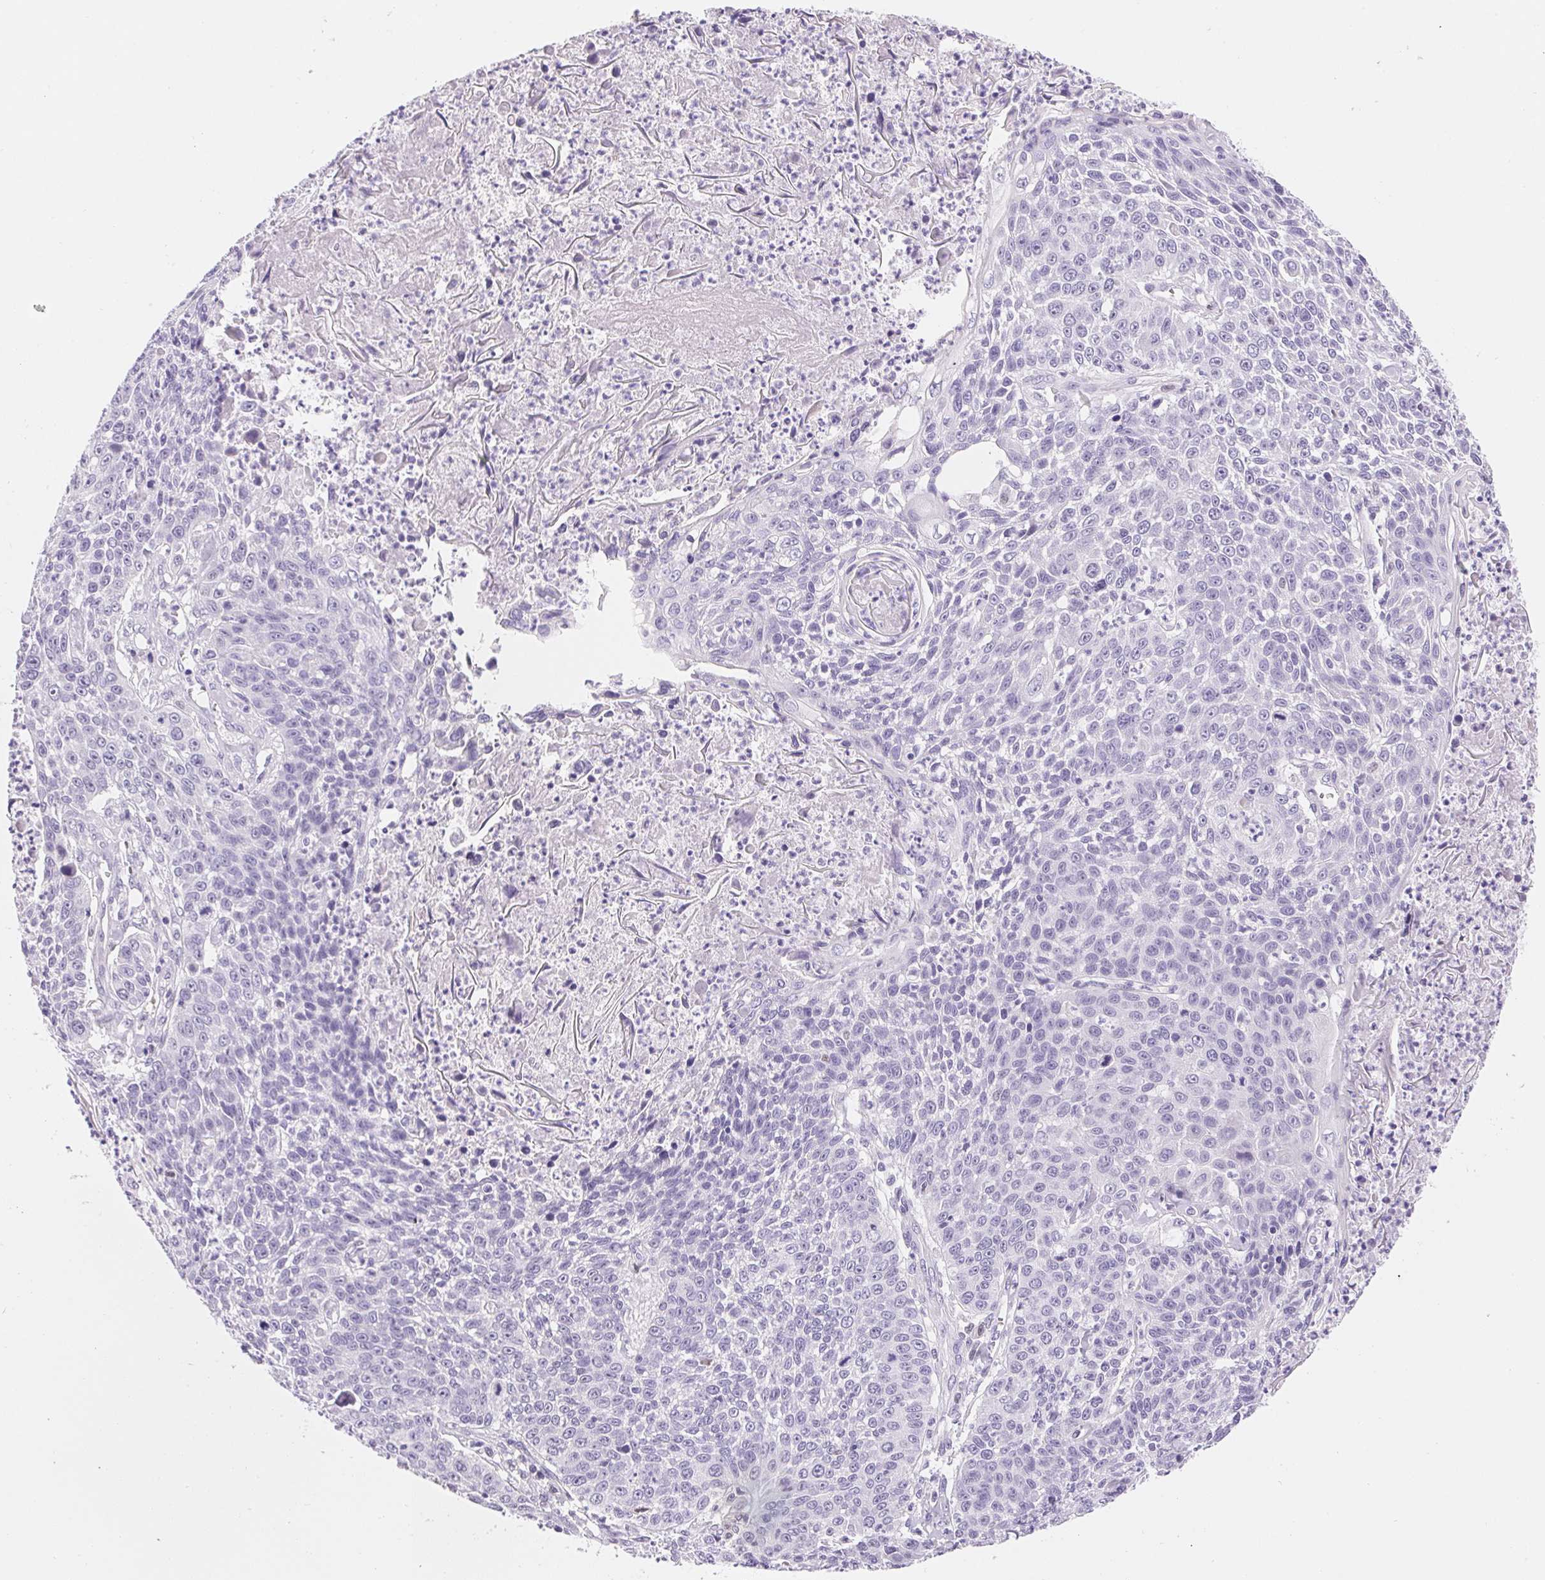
{"staining": {"intensity": "negative", "quantity": "none", "location": "none"}, "tissue": "lung cancer", "cell_type": "Tumor cells", "image_type": "cancer", "snomed": [{"axis": "morphology", "description": "Squamous cell carcinoma, NOS"}, {"axis": "morphology", "description": "Squamous cell carcinoma, metastatic, NOS"}, {"axis": "topography", "description": "Lung"}, {"axis": "topography", "description": "Pleura, NOS"}], "caption": "Lung cancer was stained to show a protein in brown. There is no significant positivity in tumor cells.", "gene": "ASGR2", "patient": {"sex": "male", "age": 72}}